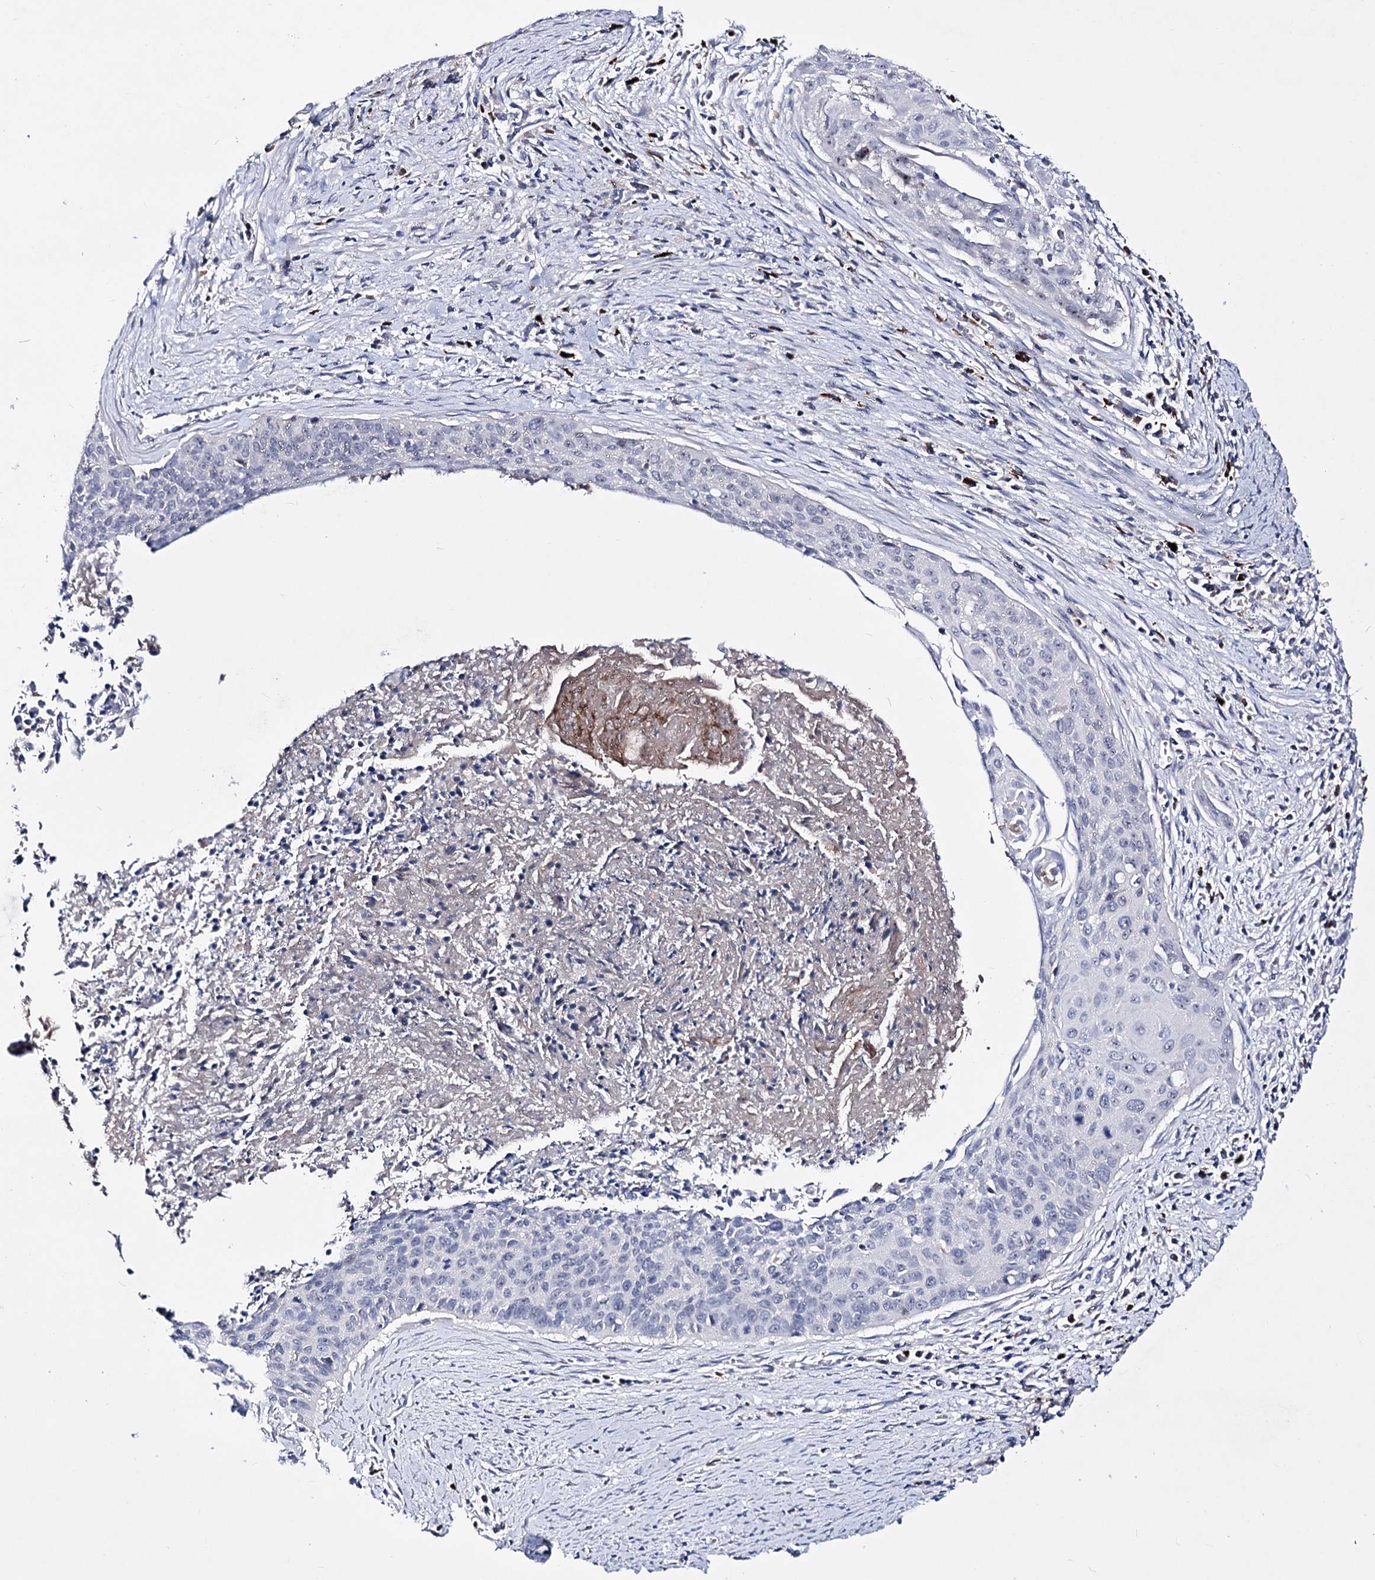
{"staining": {"intensity": "negative", "quantity": "none", "location": "none"}, "tissue": "cervical cancer", "cell_type": "Tumor cells", "image_type": "cancer", "snomed": [{"axis": "morphology", "description": "Squamous cell carcinoma, NOS"}, {"axis": "topography", "description": "Cervix"}], "caption": "A photomicrograph of cervical cancer (squamous cell carcinoma) stained for a protein exhibits no brown staining in tumor cells.", "gene": "PCGF5", "patient": {"sex": "female", "age": 55}}